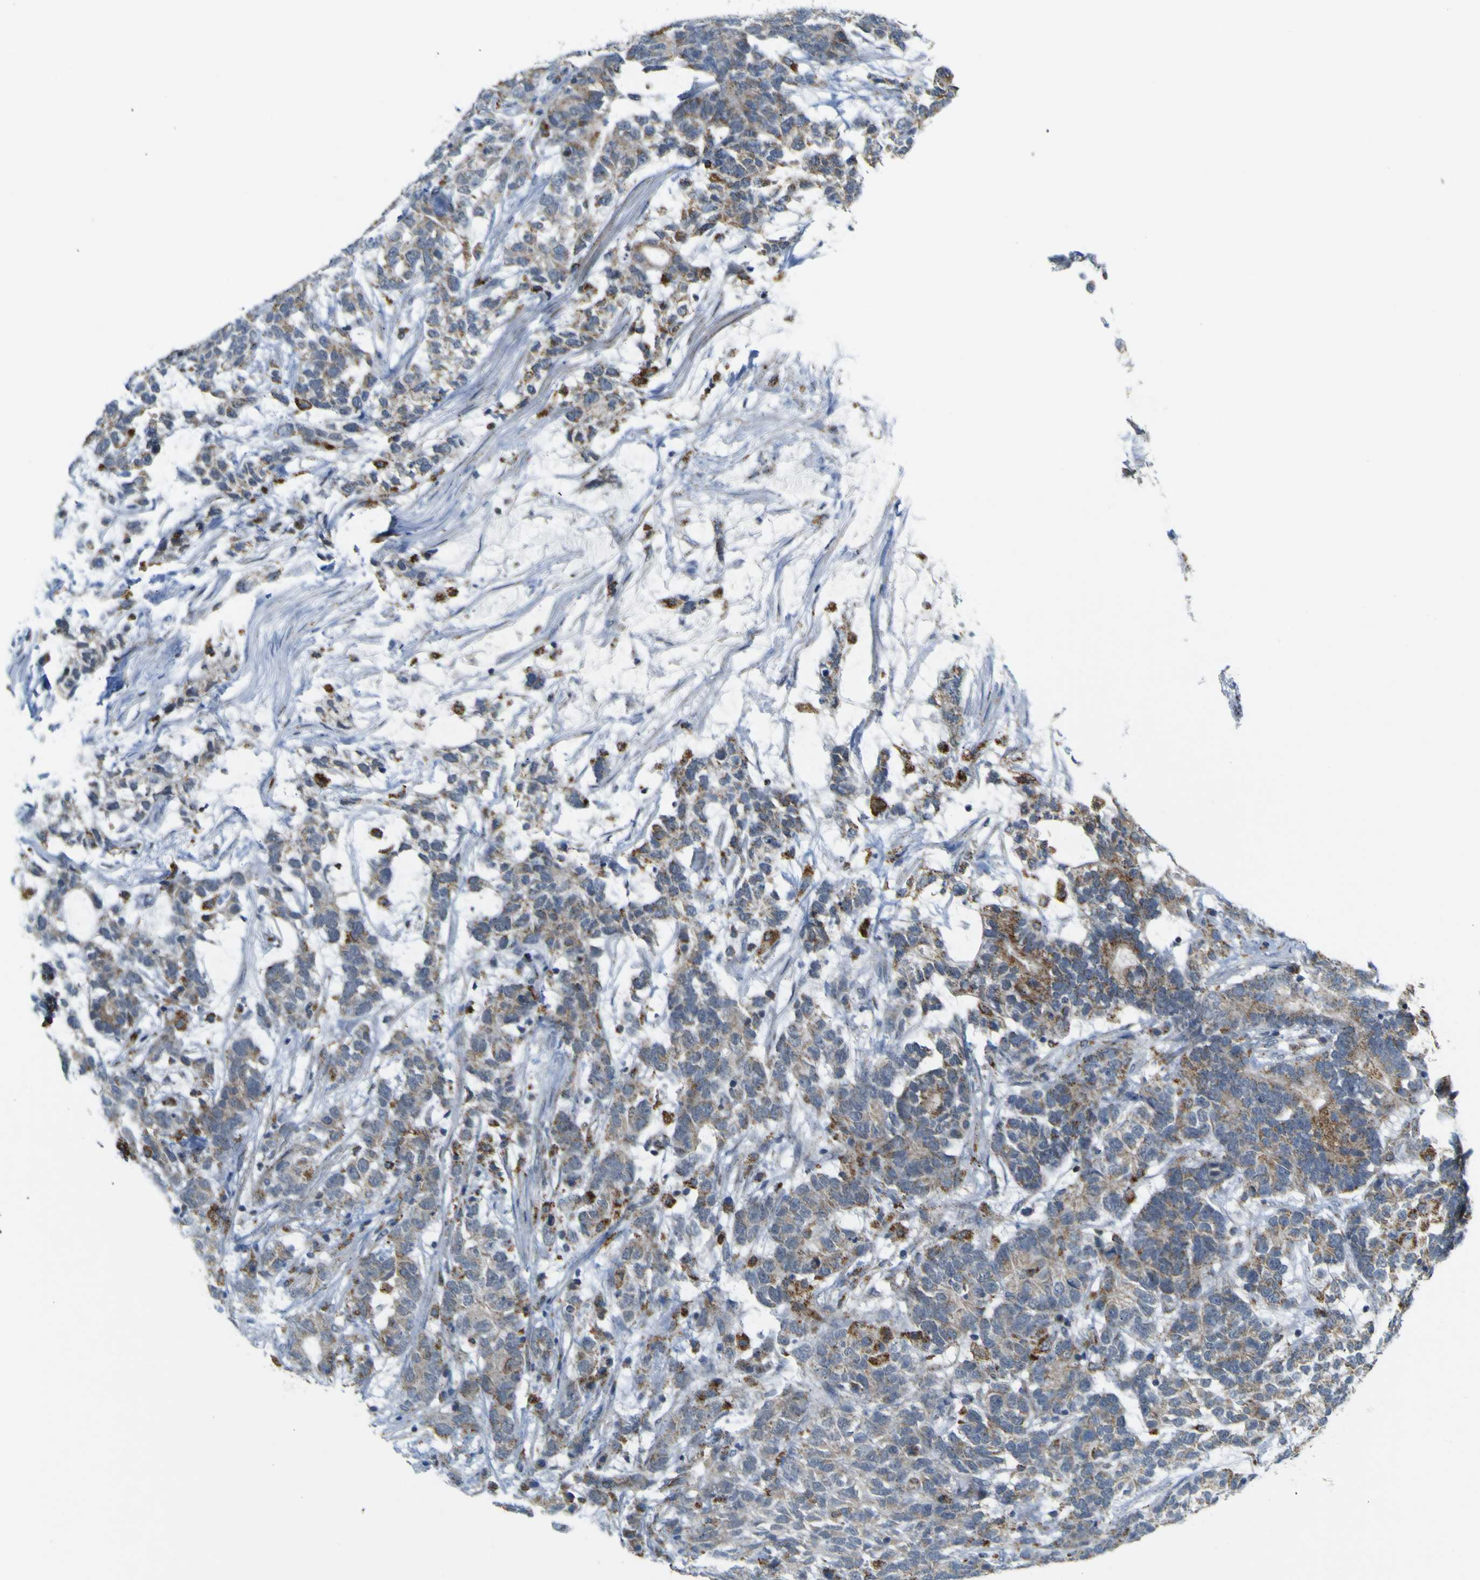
{"staining": {"intensity": "moderate", "quantity": ">75%", "location": "cytoplasmic/membranous"}, "tissue": "testis cancer", "cell_type": "Tumor cells", "image_type": "cancer", "snomed": [{"axis": "morphology", "description": "Carcinoma, Embryonal, NOS"}, {"axis": "topography", "description": "Testis"}], "caption": "Brown immunohistochemical staining in testis cancer (embryonal carcinoma) displays moderate cytoplasmic/membranous staining in about >75% of tumor cells.", "gene": "ACBD5", "patient": {"sex": "male", "age": 26}}